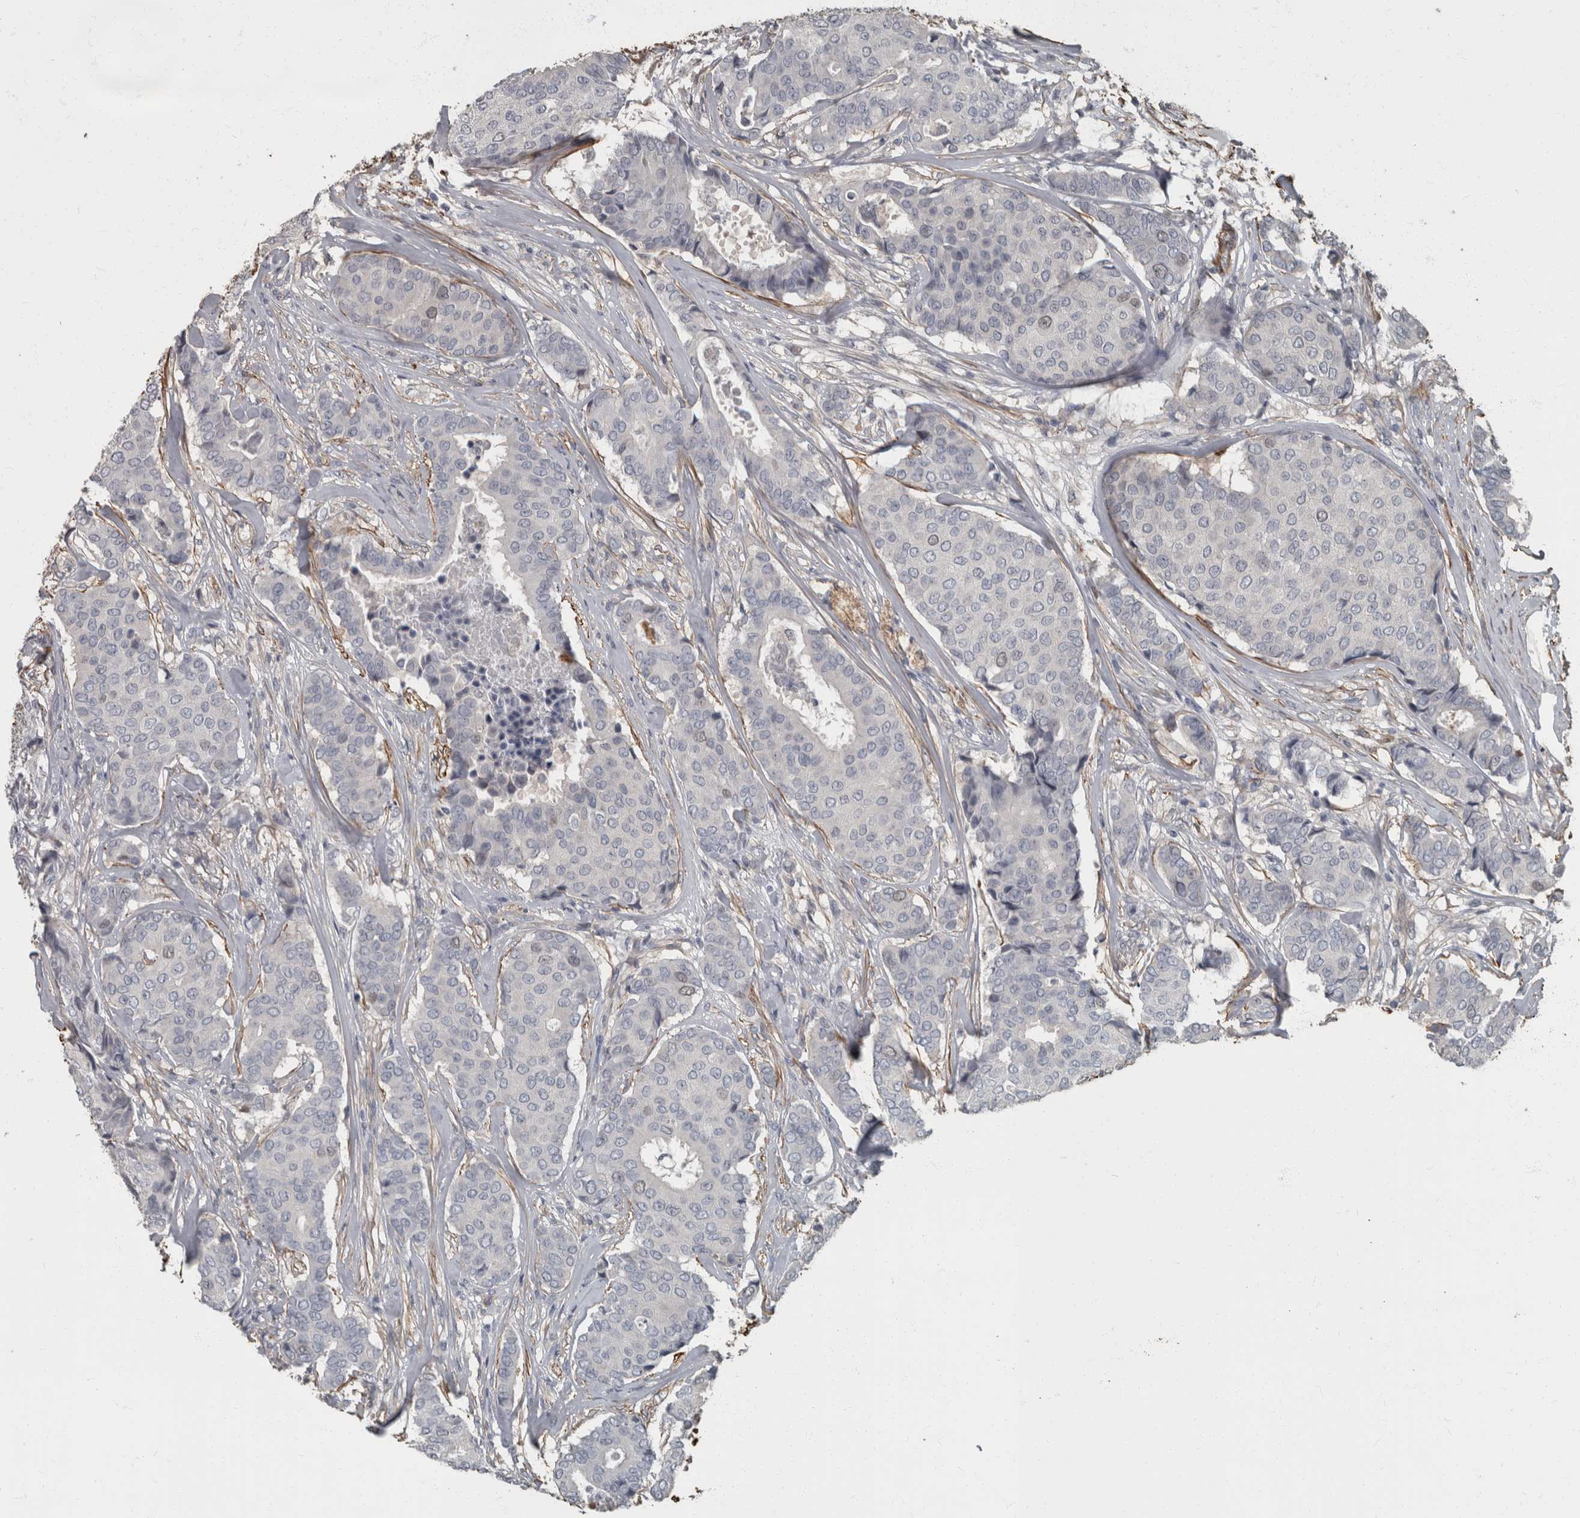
{"staining": {"intensity": "negative", "quantity": "none", "location": "none"}, "tissue": "breast cancer", "cell_type": "Tumor cells", "image_type": "cancer", "snomed": [{"axis": "morphology", "description": "Duct carcinoma"}, {"axis": "topography", "description": "Breast"}], "caption": "IHC photomicrograph of human breast cancer (intraductal carcinoma) stained for a protein (brown), which demonstrates no staining in tumor cells. Brightfield microscopy of immunohistochemistry (IHC) stained with DAB (brown) and hematoxylin (blue), captured at high magnification.", "gene": "MASTL", "patient": {"sex": "female", "age": 75}}